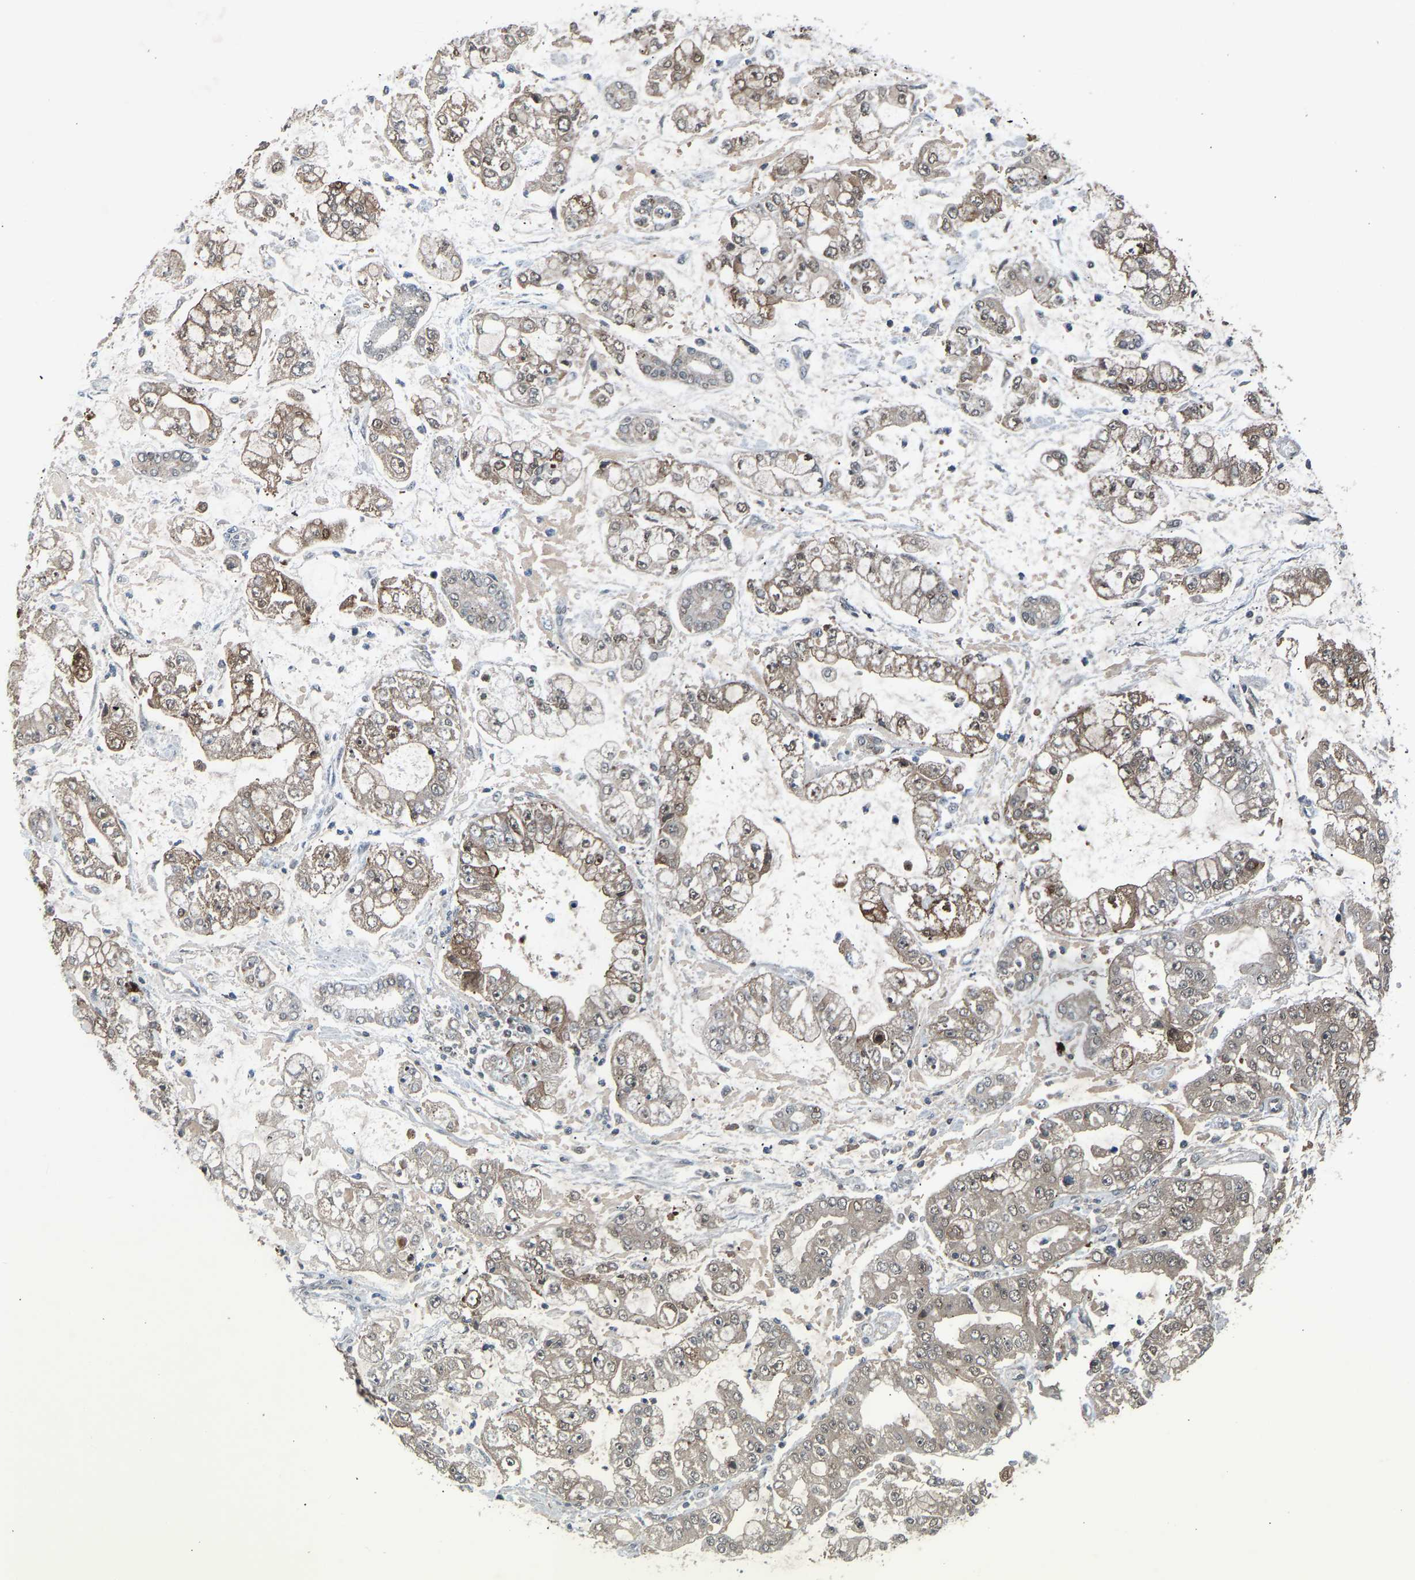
{"staining": {"intensity": "weak", "quantity": ">75%", "location": "cytoplasmic/membranous"}, "tissue": "stomach cancer", "cell_type": "Tumor cells", "image_type": "cancer", "snomed": [{"axis": "morphology", "description": "Adenocarcinoma, NOS"}, {"axis": "topography", "description": "Stomach"}], "caption": "A low amount of weak cytoplasmic/membranous expression is appreciated in approximately >75% of tumor cells in stomach adenocarcinoma tissue.", "gene": "SLC43A1", "patient": {"sex": "male", "age": 76}}